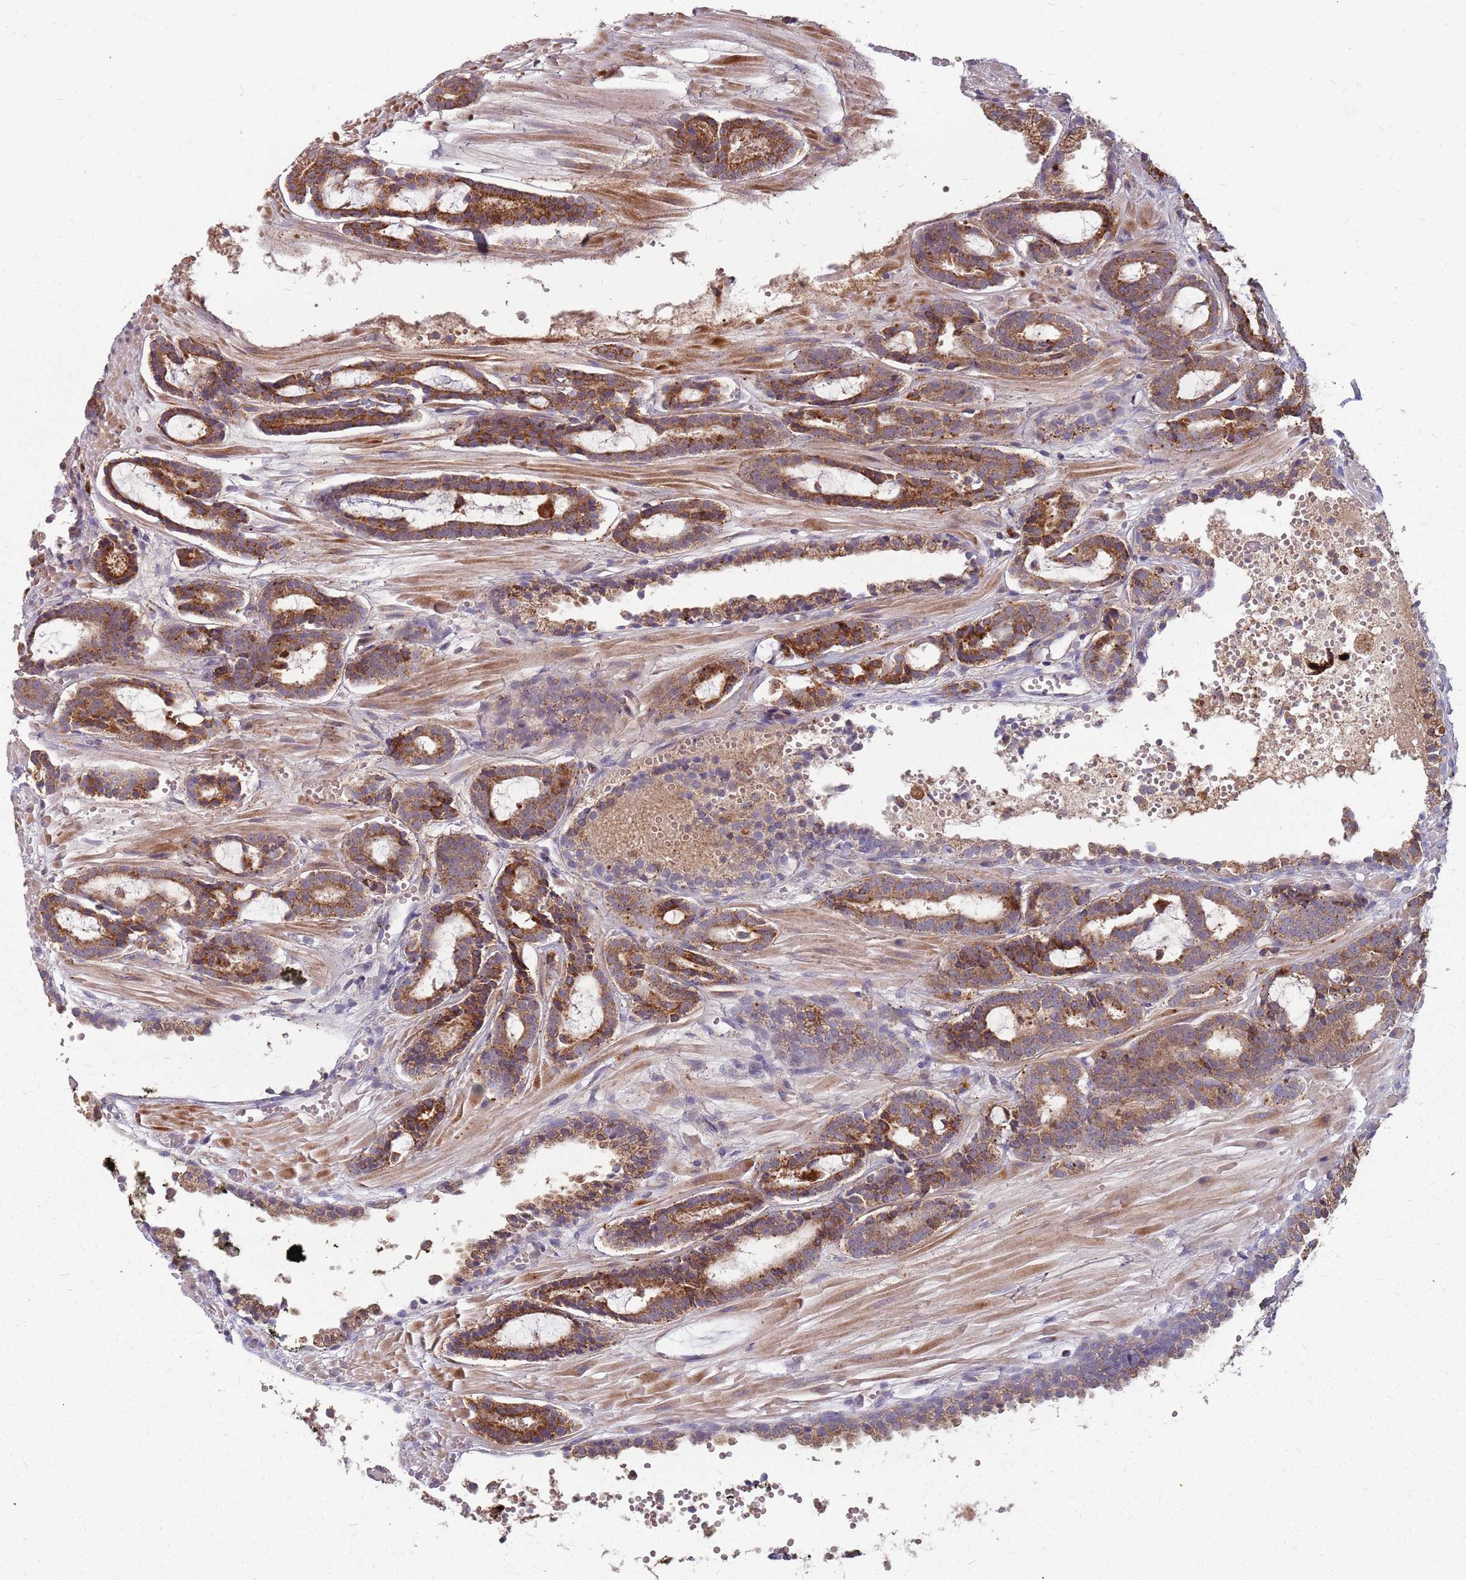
{"staining": {"intensity": "moderate", "quantity": ">75%", "location": "cytoplasmic/membranous"}, "tissue": "prostate cancer", "cell_type": "Tumor cells", "image_type": "cancer", "snomed": [{"axis": "morphology", "description": "Adenocarcinoma, High grade"}, {"axis": "topography", "description": "Prostate"}], "caption": "Immunohistochemistry micrograph of human high-grade adenocarcinoma (prostate) stained for a protein (brown), which reveals medium levels of moderate cytoplasmic/membranous positivity in approximately >75% of tumor cells.", "gene": "NME4", "patient": {"sex": "male", "age": 71}}